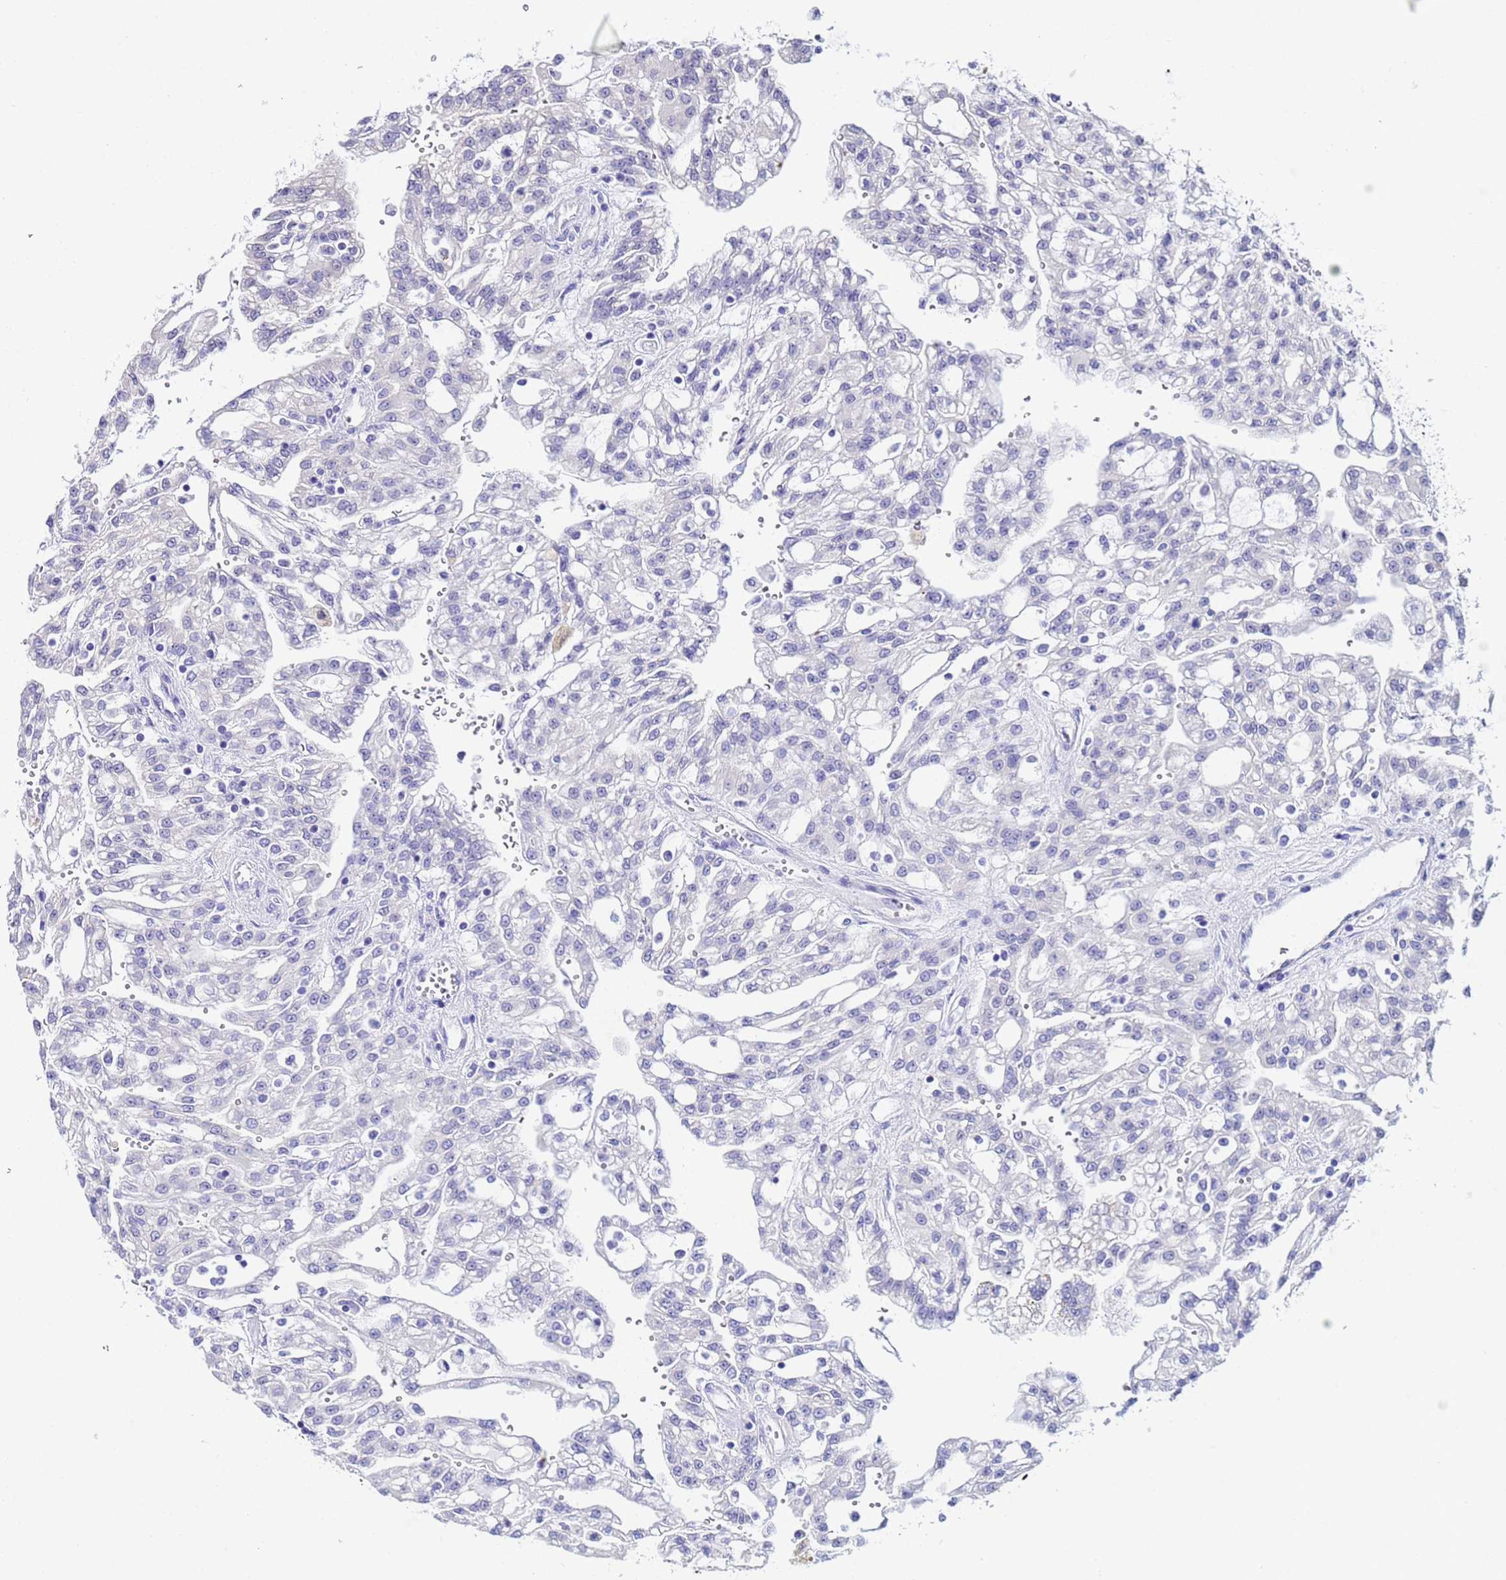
{"staining": {"intensity": "negative", "quantity": "none", "location": "none"}, "tissue": "renal cancer", "cell_type": "Tumor cells", "image_type": "cancer", "snomed": [{"axis": "morphology", "description": "Adenocarcinoma, NOS"}, {"axis": "topography", "description": "Kidney"}], "caption": "The immunohistochemistry photomicrograph has no significant staining in tumor cells of adenocarcinoma (renal) tissue.", "gene": "ACTL6B", "patient": {"sex": "male", "age": 63}}